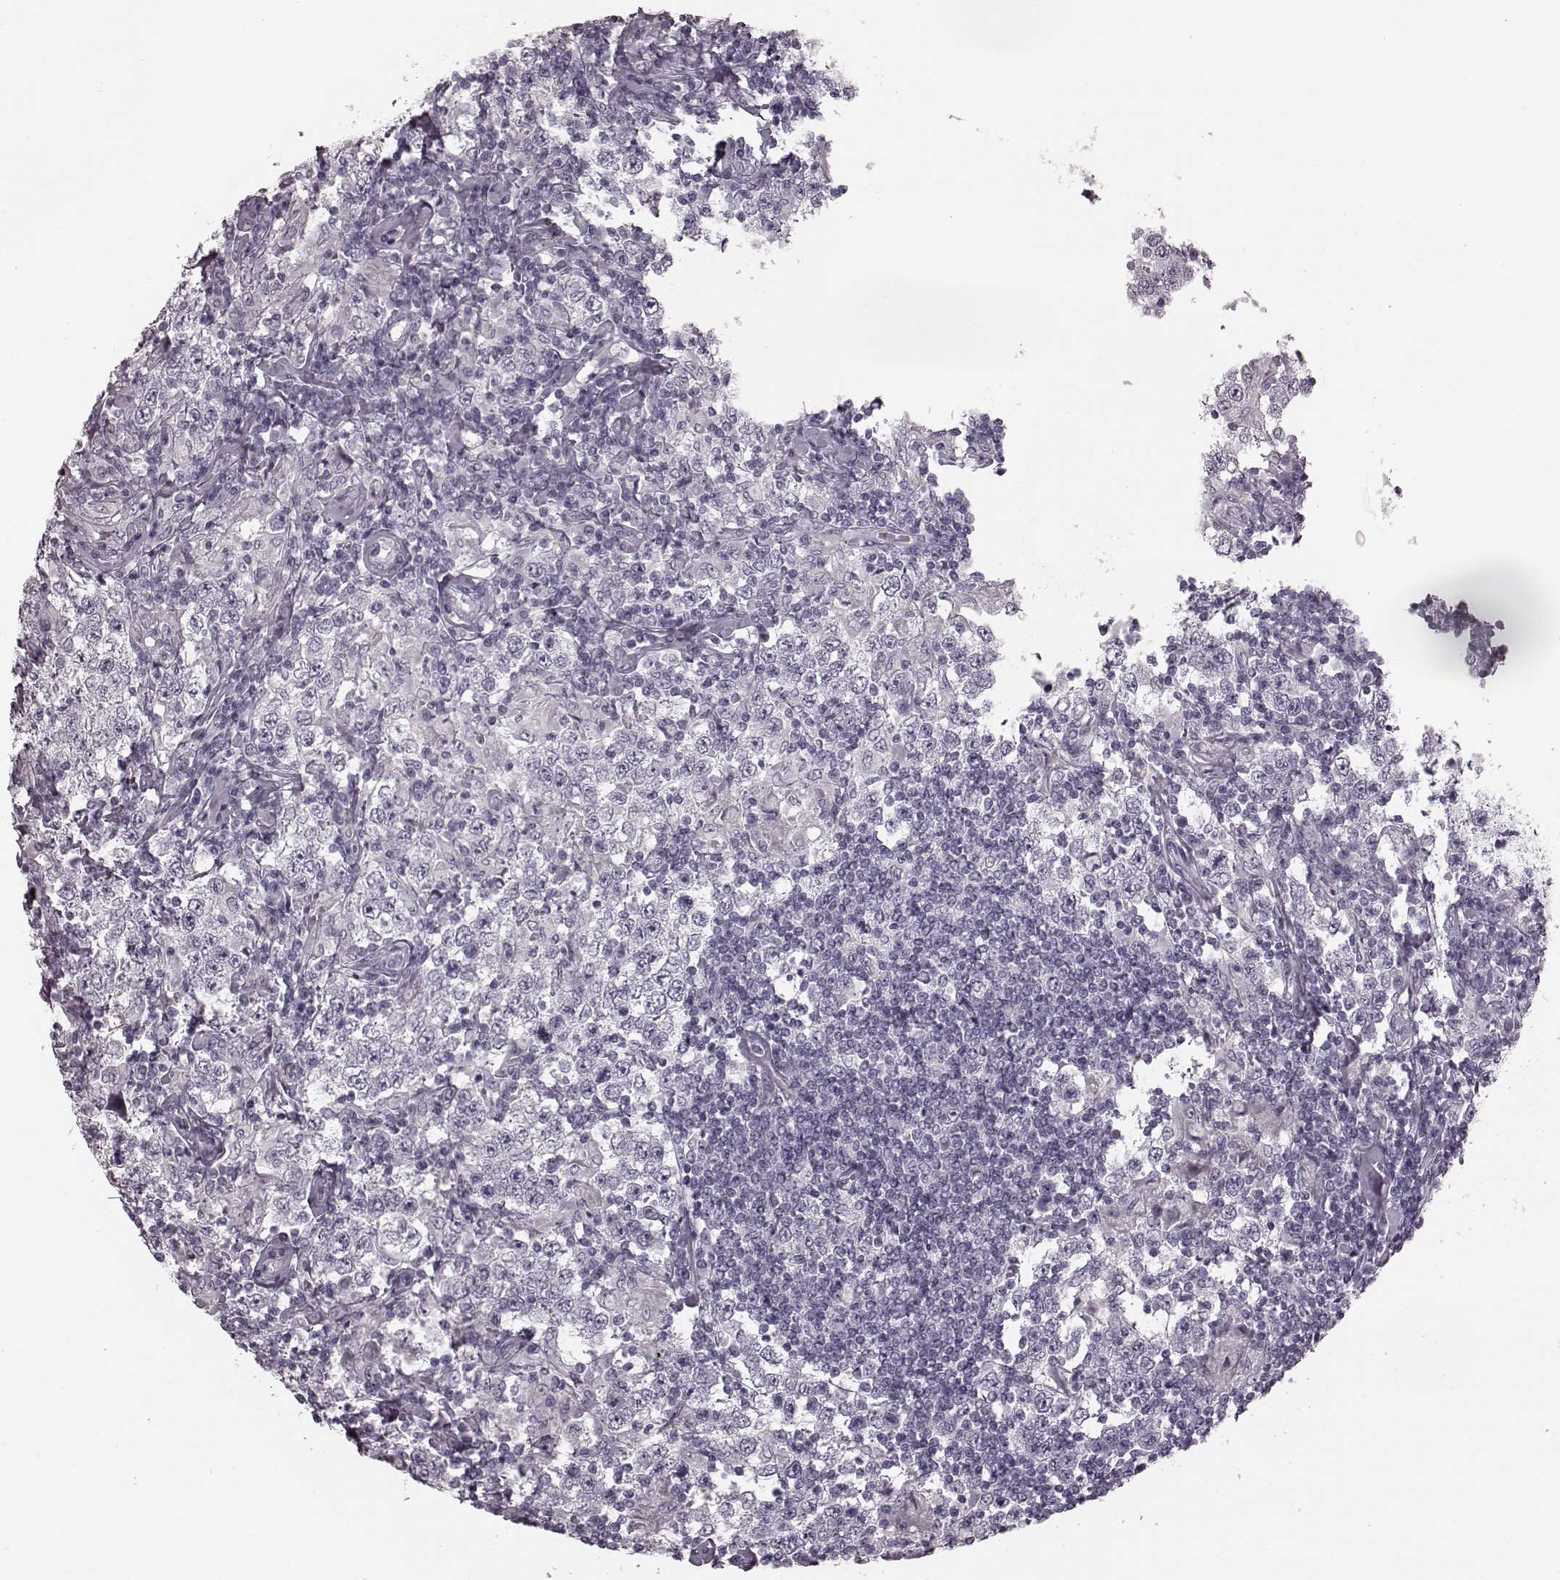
{"staining": {"intensity": "negative", "quantity": "none", "location": "none"}, "tissue": "testis cancer", "cell_type": "Tumor cells", "image_type": "cancer", "snomed": [{"axis": "morphology", "description": "Seminoma, NOS"}, {"axis": "morphology", "description": "Carcinoma, Embryonal, NOS"}, {"axis": "topography", "description": "Testis"}], "caption": "Tumor cells are negative for brown protein staining in testis seminoma.", "gene": "TRPM1", "patient": {"sex": "male", "age": 41}}